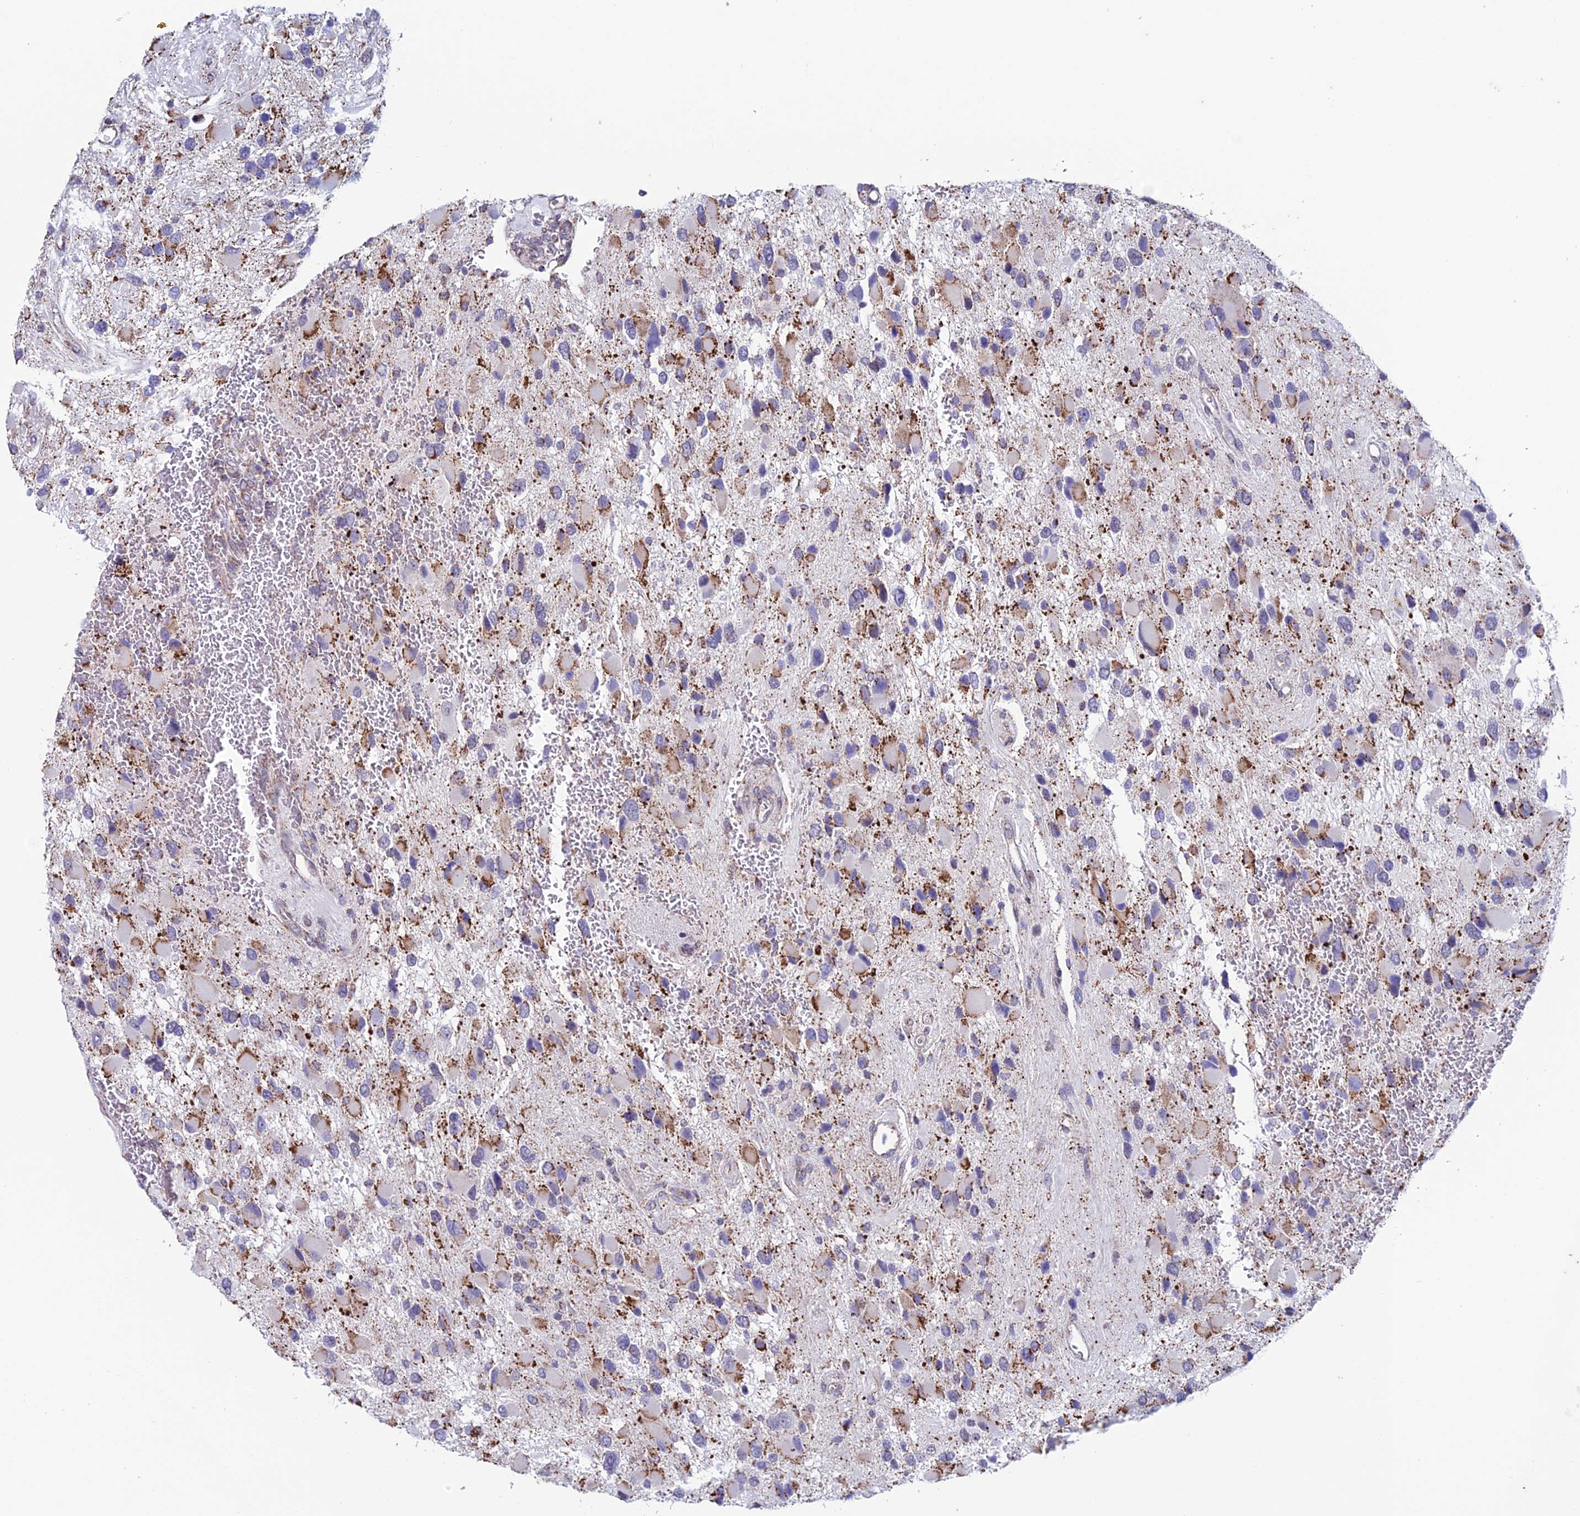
{"staining": {"intensity": "moderate", "quantity": "<25%", "location": "cytoplasmic/membranous"}, "tissue": "glioma", "cell_type": "Tumor cells", "image_type": "cancer", "snomed": [{"axis": "morphology", "description": "Glioma, malignant, High grade"}, {"axis": "topography", "description": "Brain"}], "caption": "High-grade glioma (malignant) tissue exhibits moderate cytoplasmic/membranous staining in about <25% of tumor cells", "gene": "ZNG1B", "patient": {"sex": "male", "age": 53}}